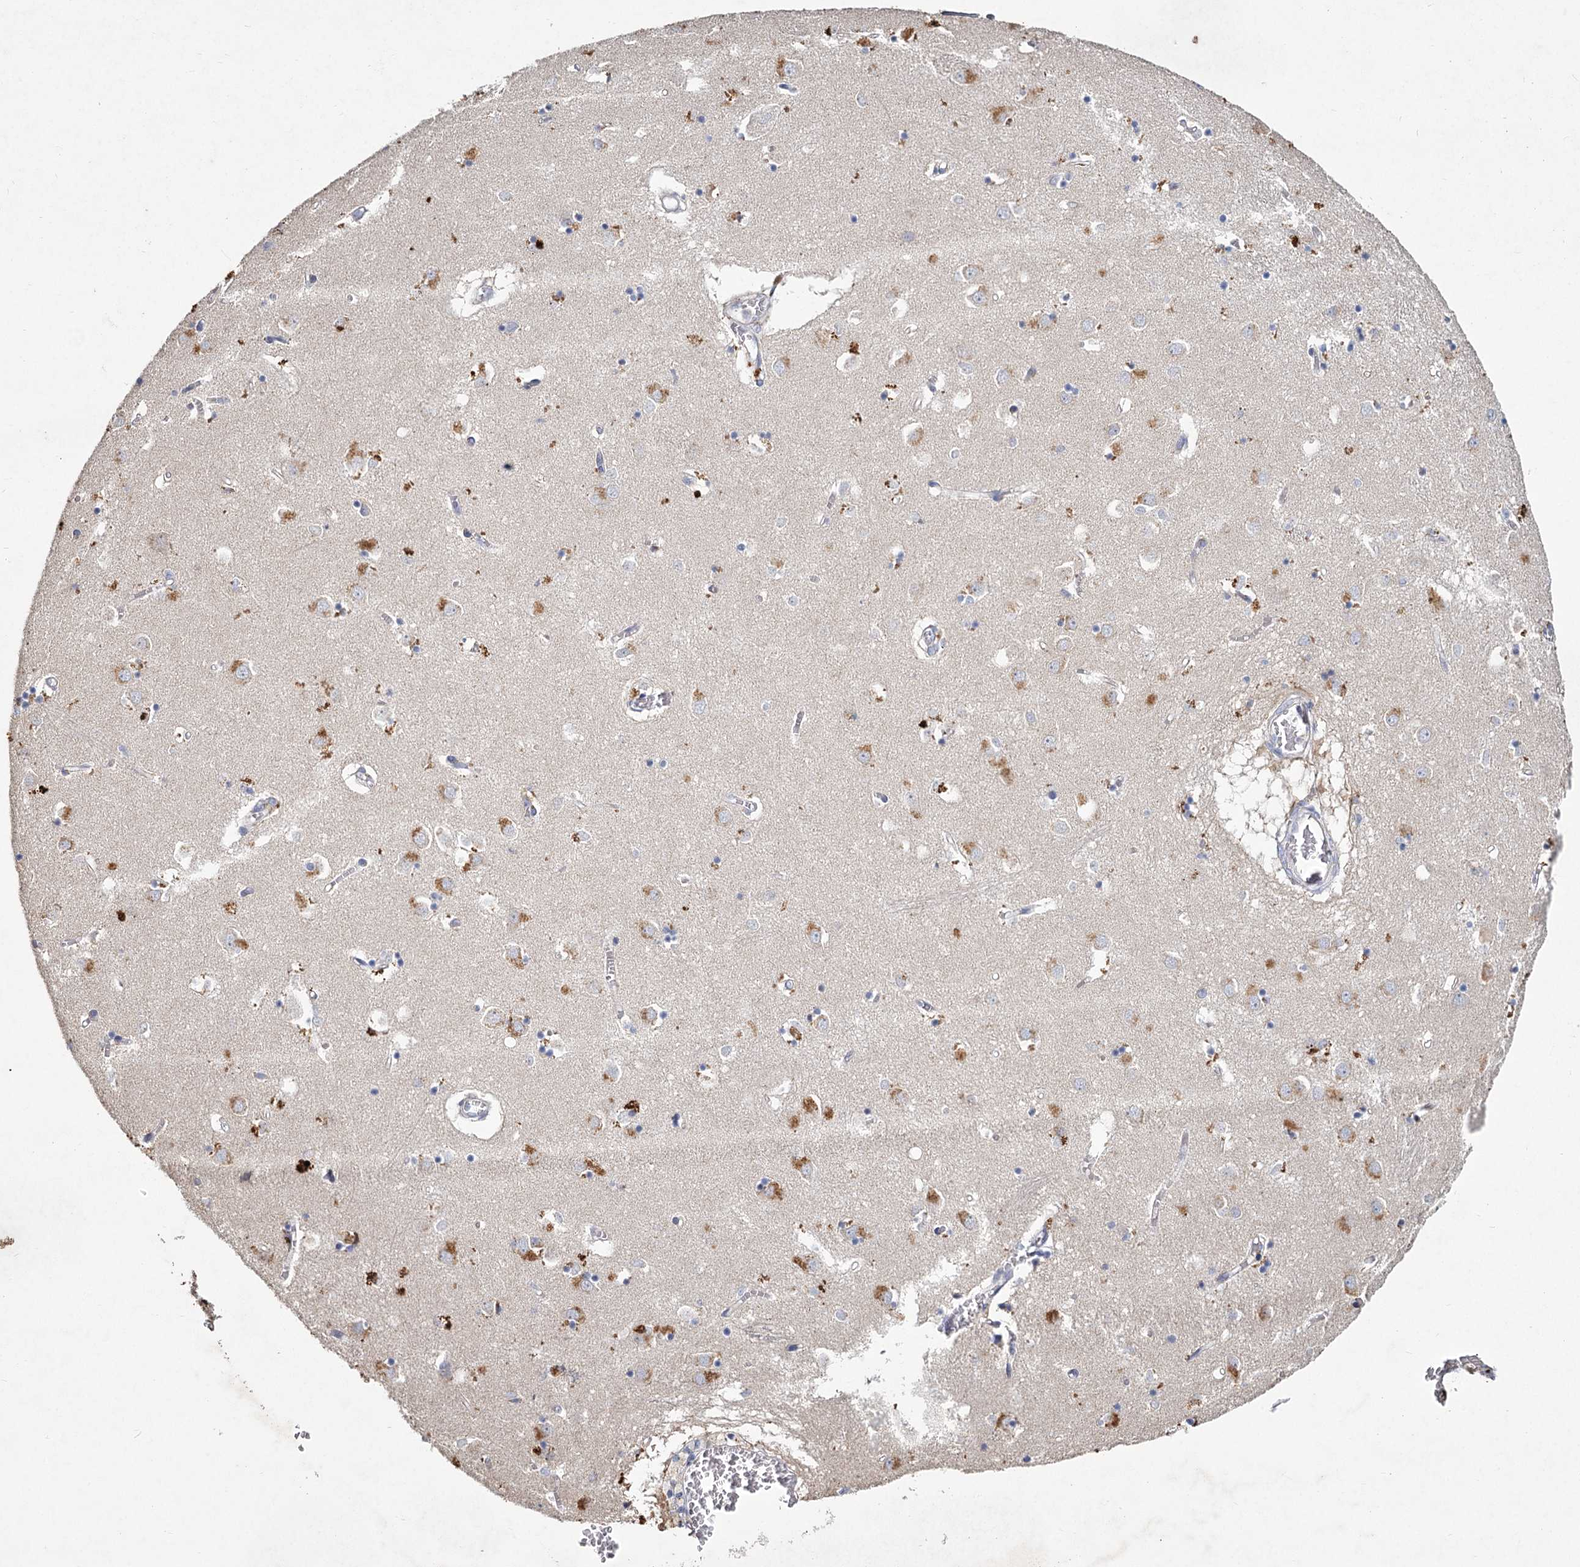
{"staining": {"intensity": "negative", "quantity": "none", "location": "none"}, "tissue": "caudate", "cell_type": "Glial cells", "image_type": "normal", "snomed": [{"axis": "morphology", "description": "Normal tissue, NOS"}, {"axis": "topography", "description": "Lateral ventricle wall"}], "caption": "IHC photomicrograph of benign human caudate stained for a protein (brown), which shows no positivity in glial cells. Nuclei are stained in blue.", "gene": "HES2", "patient": {"sex": "male", "age": 70}}